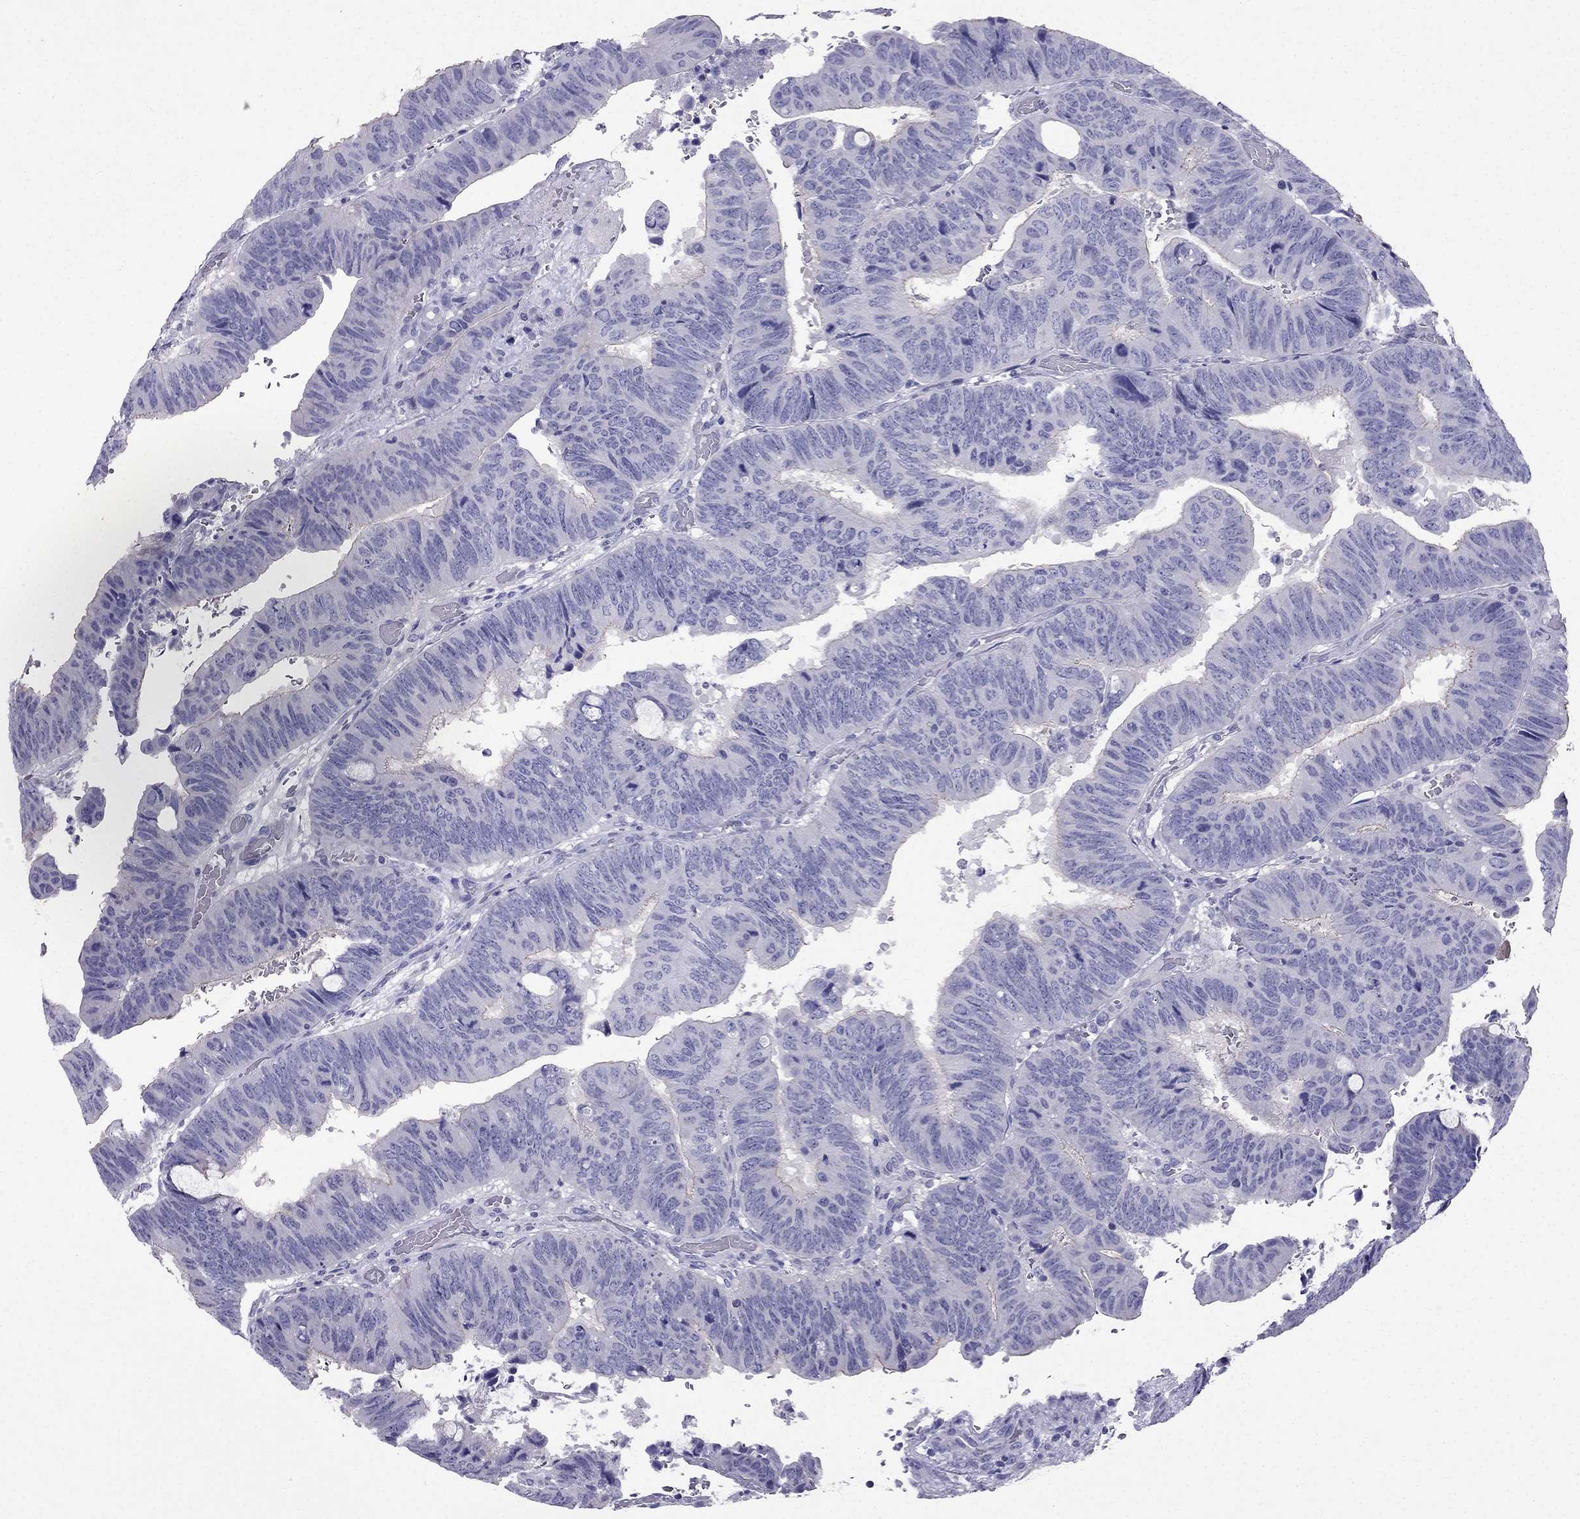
{"staining": {"intensity": "negative", "quantity": "none", "location": "none"}, "tissue": "colorectal cancer", "cell_type": "Tumor cells", "image_type": "cancer", "snomed": [{"axis": "morphology", "description": "Normal tissue, NOS"}, {"axis": "morphology", "description": "Adenocarcinoma, NOS"}, {"axis": "topography", "description": "Rectum"}], "caption": "The micrograph shows no significant expression in tumor cells of adenocarcinoma (colorectal).", "gene": "ZNF541", "patient": {"sex": "male", "age": 92}}